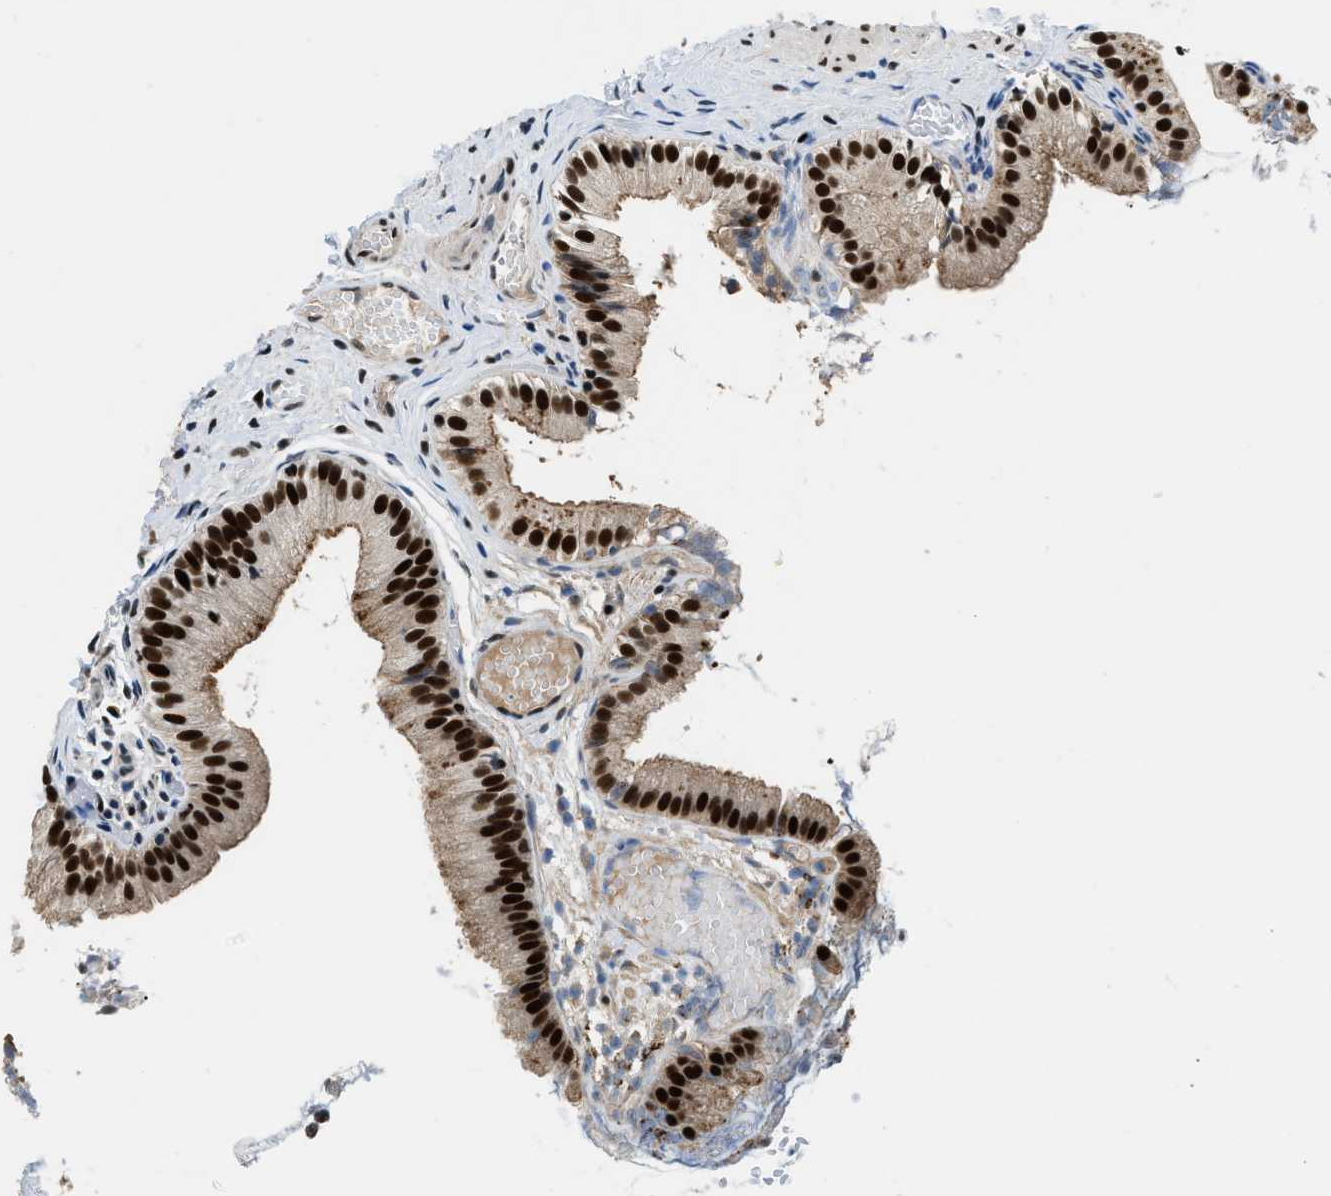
{"staining": {"intensity": "strong", "quantity": ">75%", "location": "nuclear"}, "tissue": "gallbladder", "cell_type": "Glandular cells", "image_type": "normal", "snomed": [{"axis": "morphology", "description": "Normal tissue, NOS"}, {"axis": "topography", "description": "Gallbladder"}], "caption": "Immunohistochemical staining of normal gallbladder demonstrates high levels of strong nuclear staining in about >75% of glandular cells.", "gene": "KDM3B", "patient": {"sex": "female", "age": 26}}